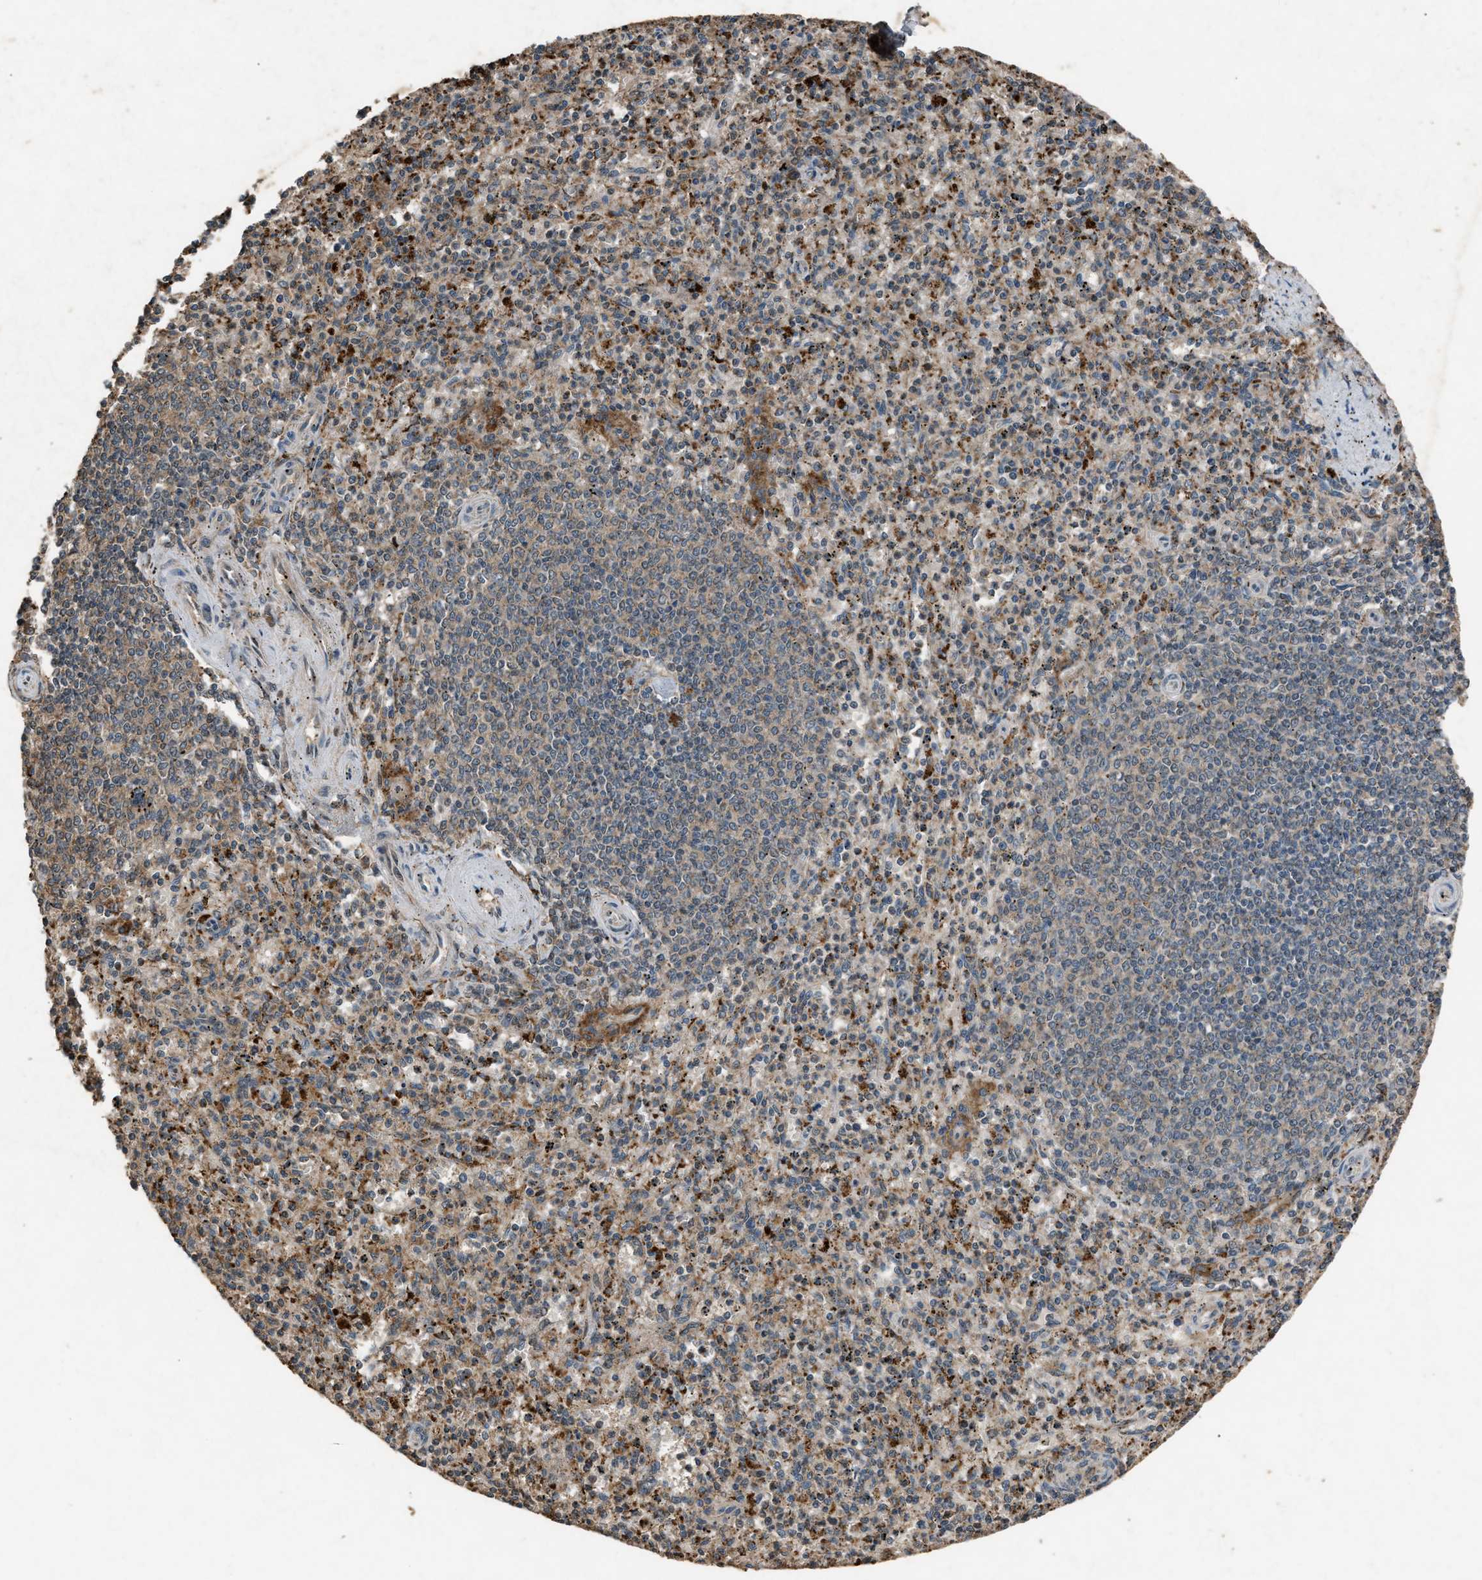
{"staining": {"intensity": "moderate", "quantity": ">75%", "location": "cytoplasmic/membranous"}, "tissue": "spleen", "cell_type": "Cells in red pulp", "image_type": "normal", "snomed": [{"axis": "morphology", "description": "Normal tissue, NOS"}, {"axis": "topography", "description": "Spleen"}], "caption": "Spleen stained for a protein demonstrates moderate cytoplasmic/membranous positivity in cells in red pulp. The protein of interest is stained brown, and the nuclei are stained in blue (DAB IHC with brightfield microscopy, high magnification).", "gene": "PSMD1", "patient": {"sex": "male", "age": 72}}